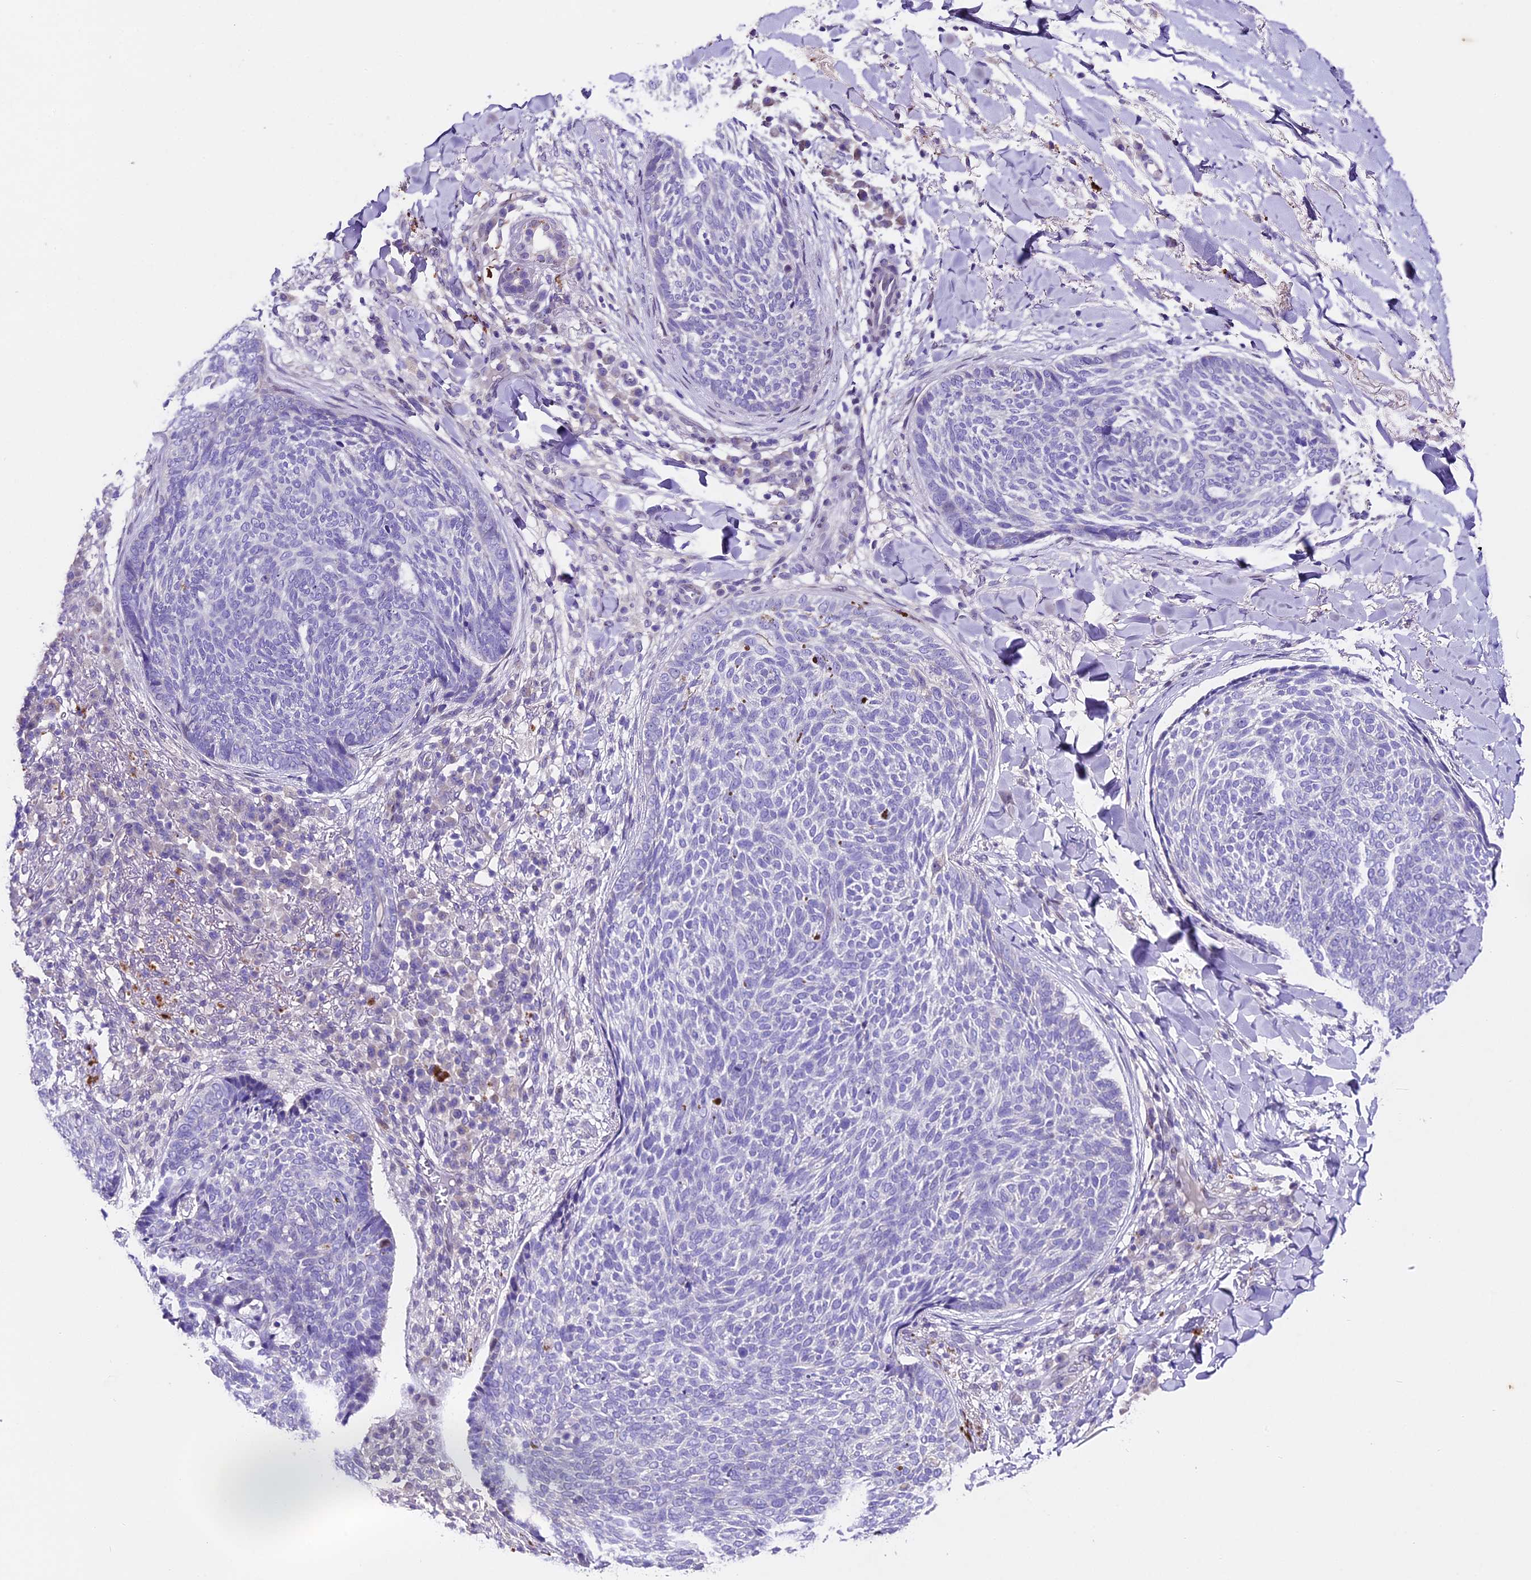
{"staining": {"intensity": "negative", "quantity": "none", "location": "none"}, "tissue": "skin cancer", "cell_type": "Tumor cells", "image_type": "cancer", "snomed": [{"axis": "morphology", "description": "Basal cell carcinoma"}, {"axis": "topography", "description": "Skin"}], "caption": "An immunohistochemistry histopathology image of basal cell carcinoma (skin) is shown. There is no staining in tumor cells of basal cell carcinoma (skin).", "gene": "IFT140", "patient": {"sex": "male", "age": 85}}